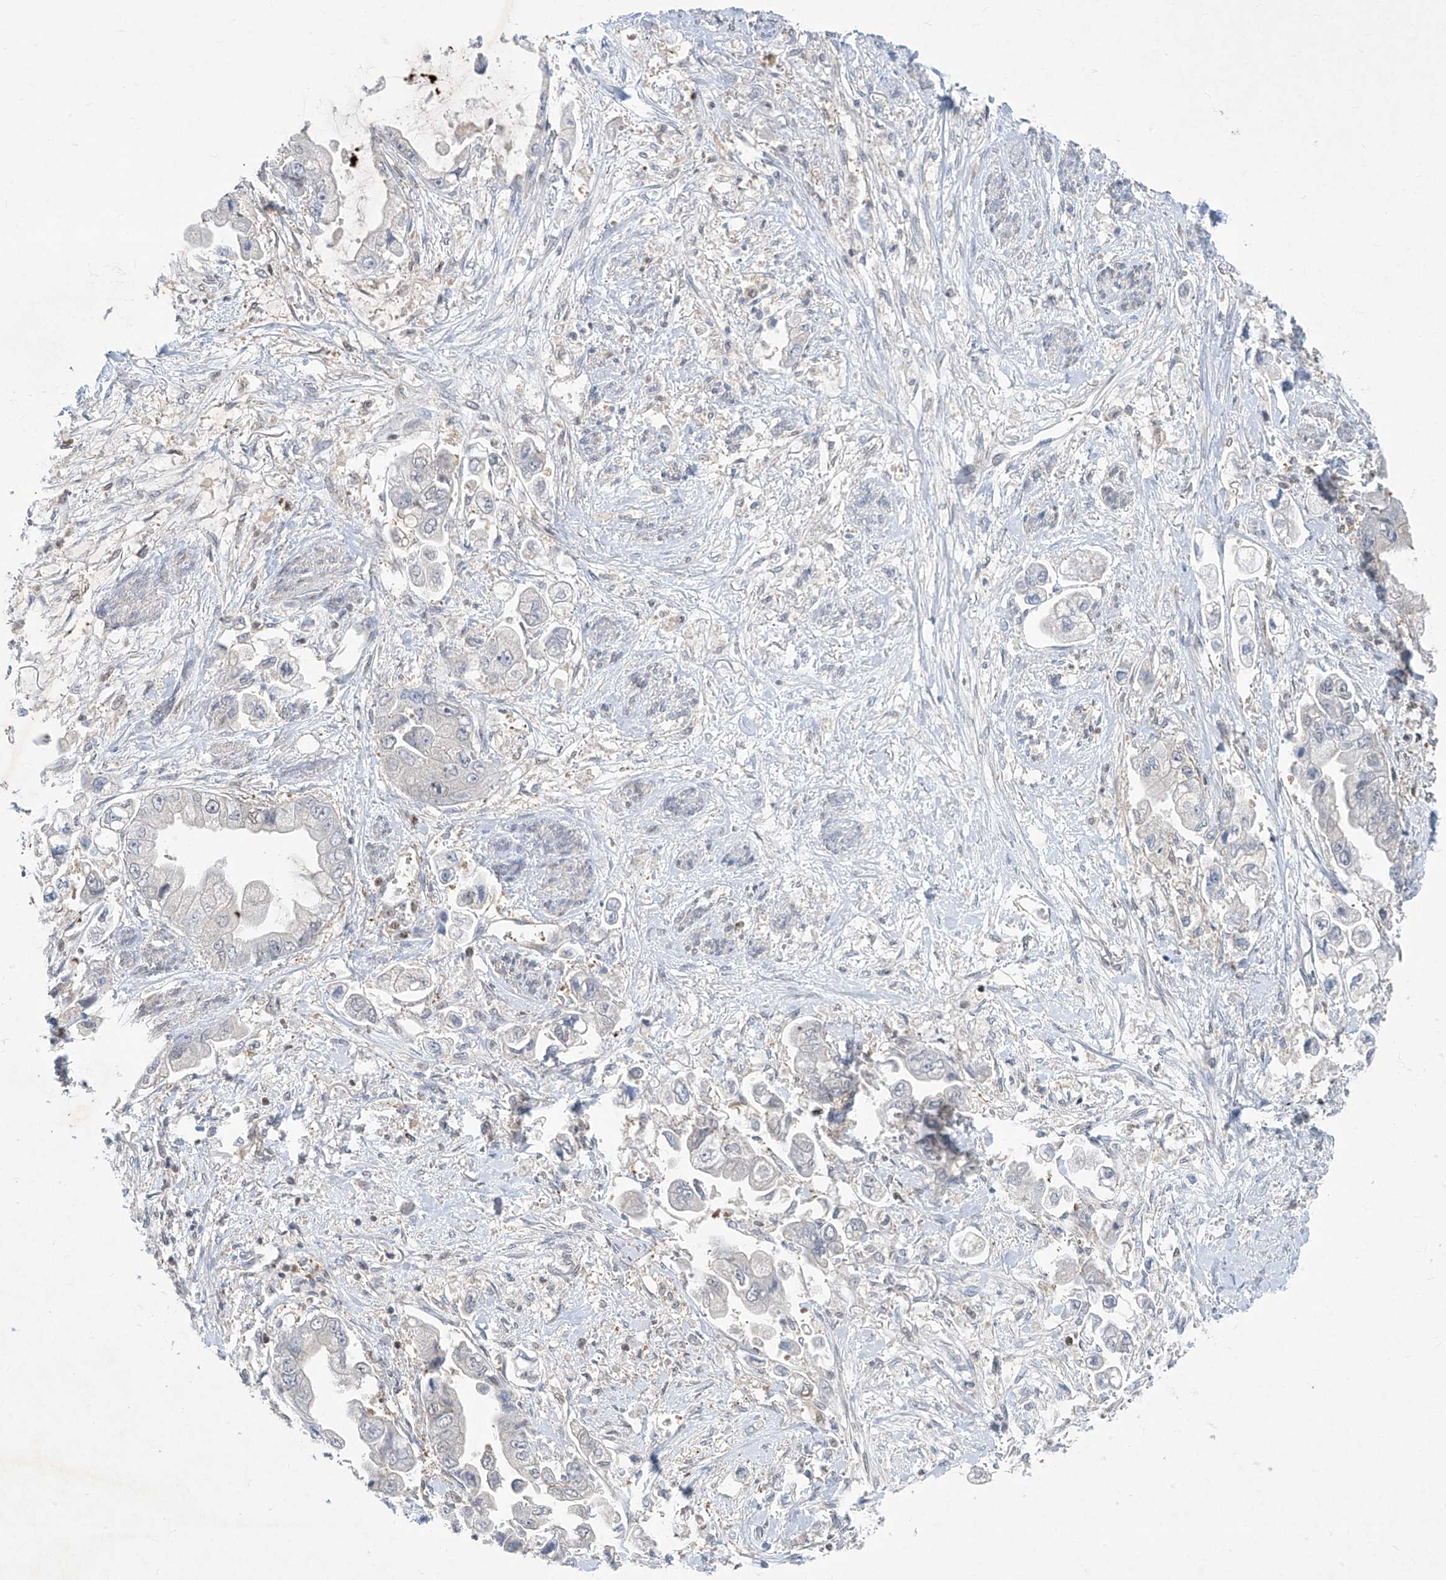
{"staining": {"intensity": "negative", "quantity": "none", "location": "none"}, "tissue": "stomach cancer", "cell_type": "Tumor cells", "image_type": "cancer", "snomed": [{"axis": "morphology", "description": "Adenocarcinoma, NOS"}, {"axis": "topography", "description": "Stomach"}], "caption": "Photomicrograph shows no protein expression in tumor cells of adenocarcinoma (stomach) tissue.", "gene": "ZNF358", "patient": {"sex": "male", "age": 62}}